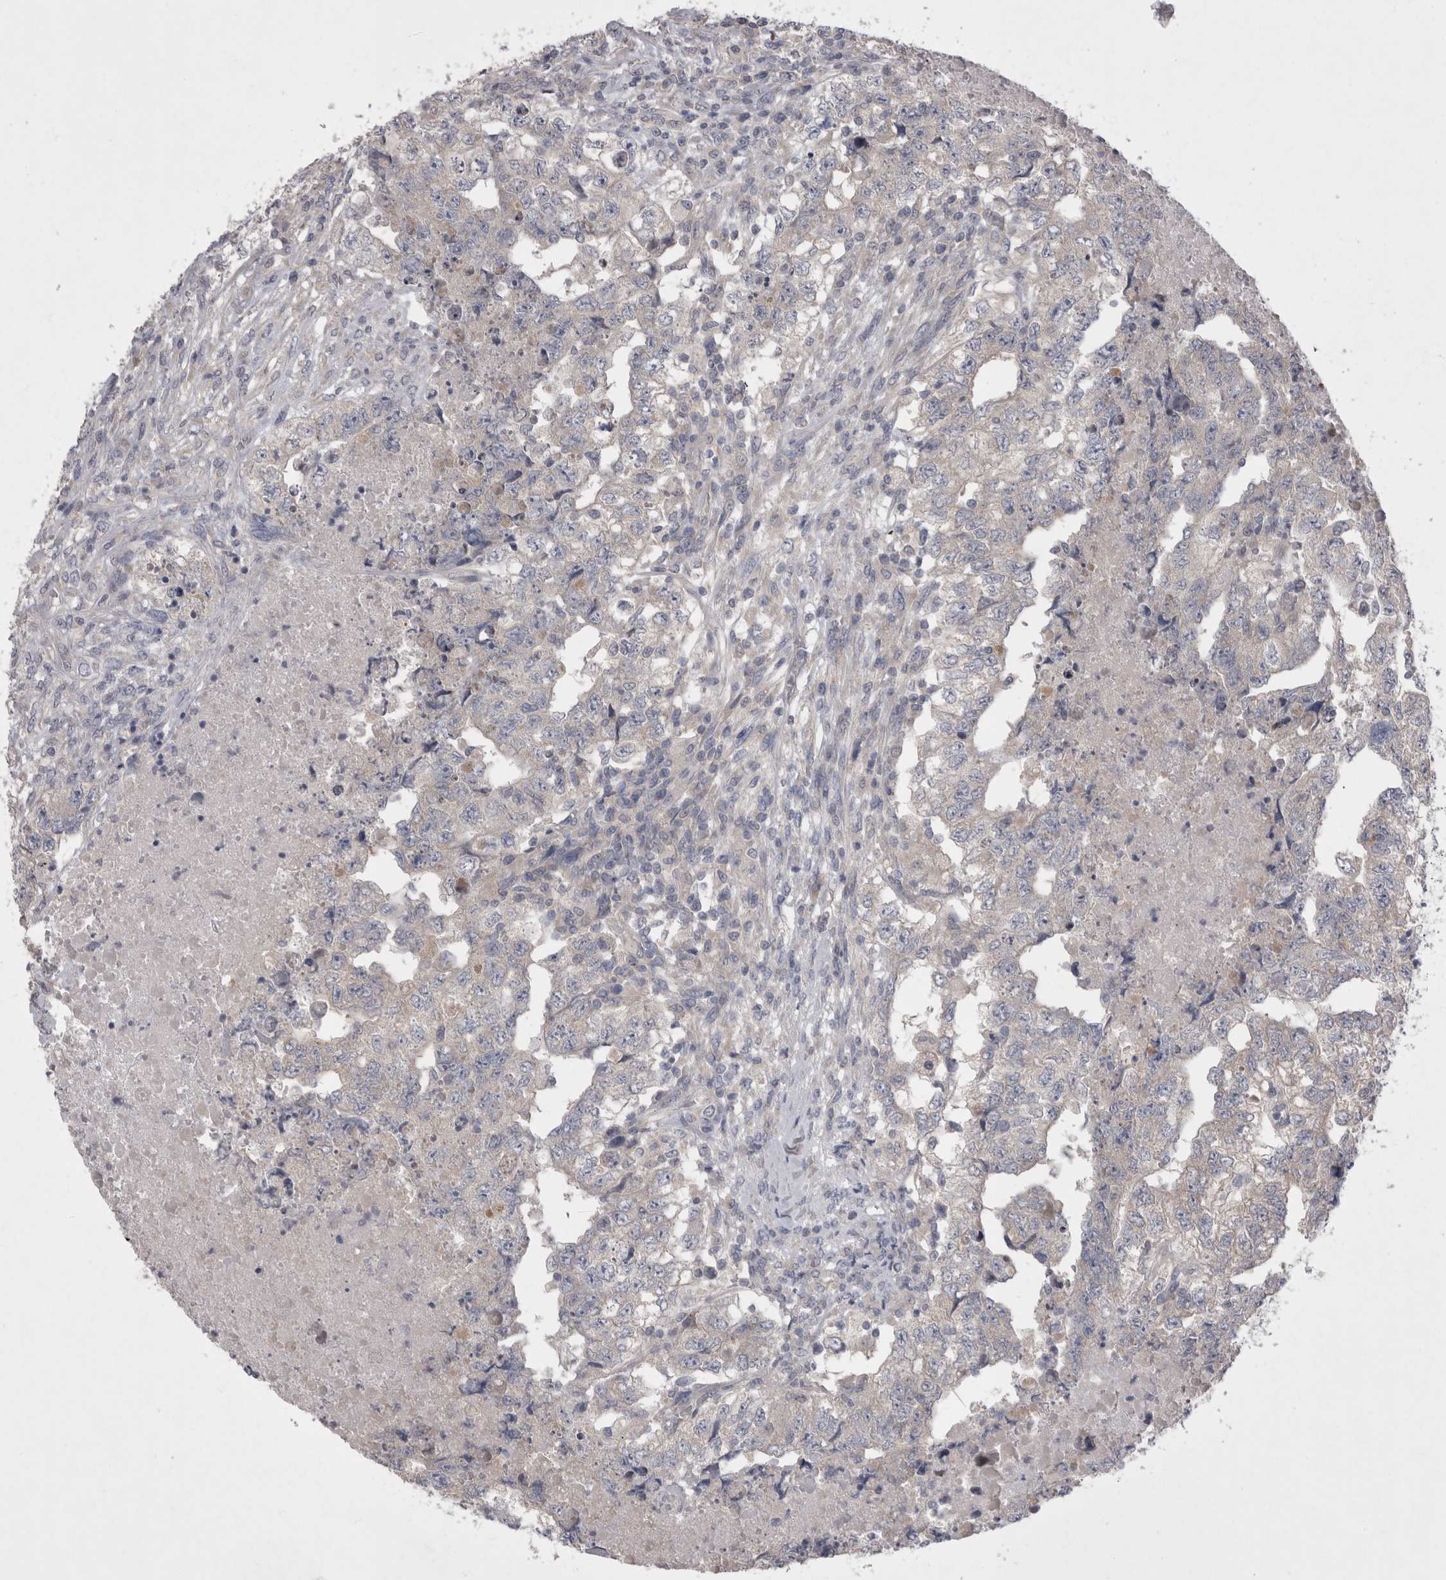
{"staining": {"intensity": "negative", "quantity": "none", "location": "none"}, "tissue": "testis cancer", "cell_type": "Tumor cells", "image_type": "cancer", "snomed": [{"axis": "morphology", "description": "Carcinoma, Embryonal, NOS"}, {"axis": "topography", "description": "Testis"}], "caption": "Protein analysis of testis cancer exhibits no significant positivity in tumor cells. The staining is performed using DAB brown chromogen with nuclei counter-stained in using hematoxylin.", "gene": "LRRC40", "patient": {"sex": "male", "age": 36}}